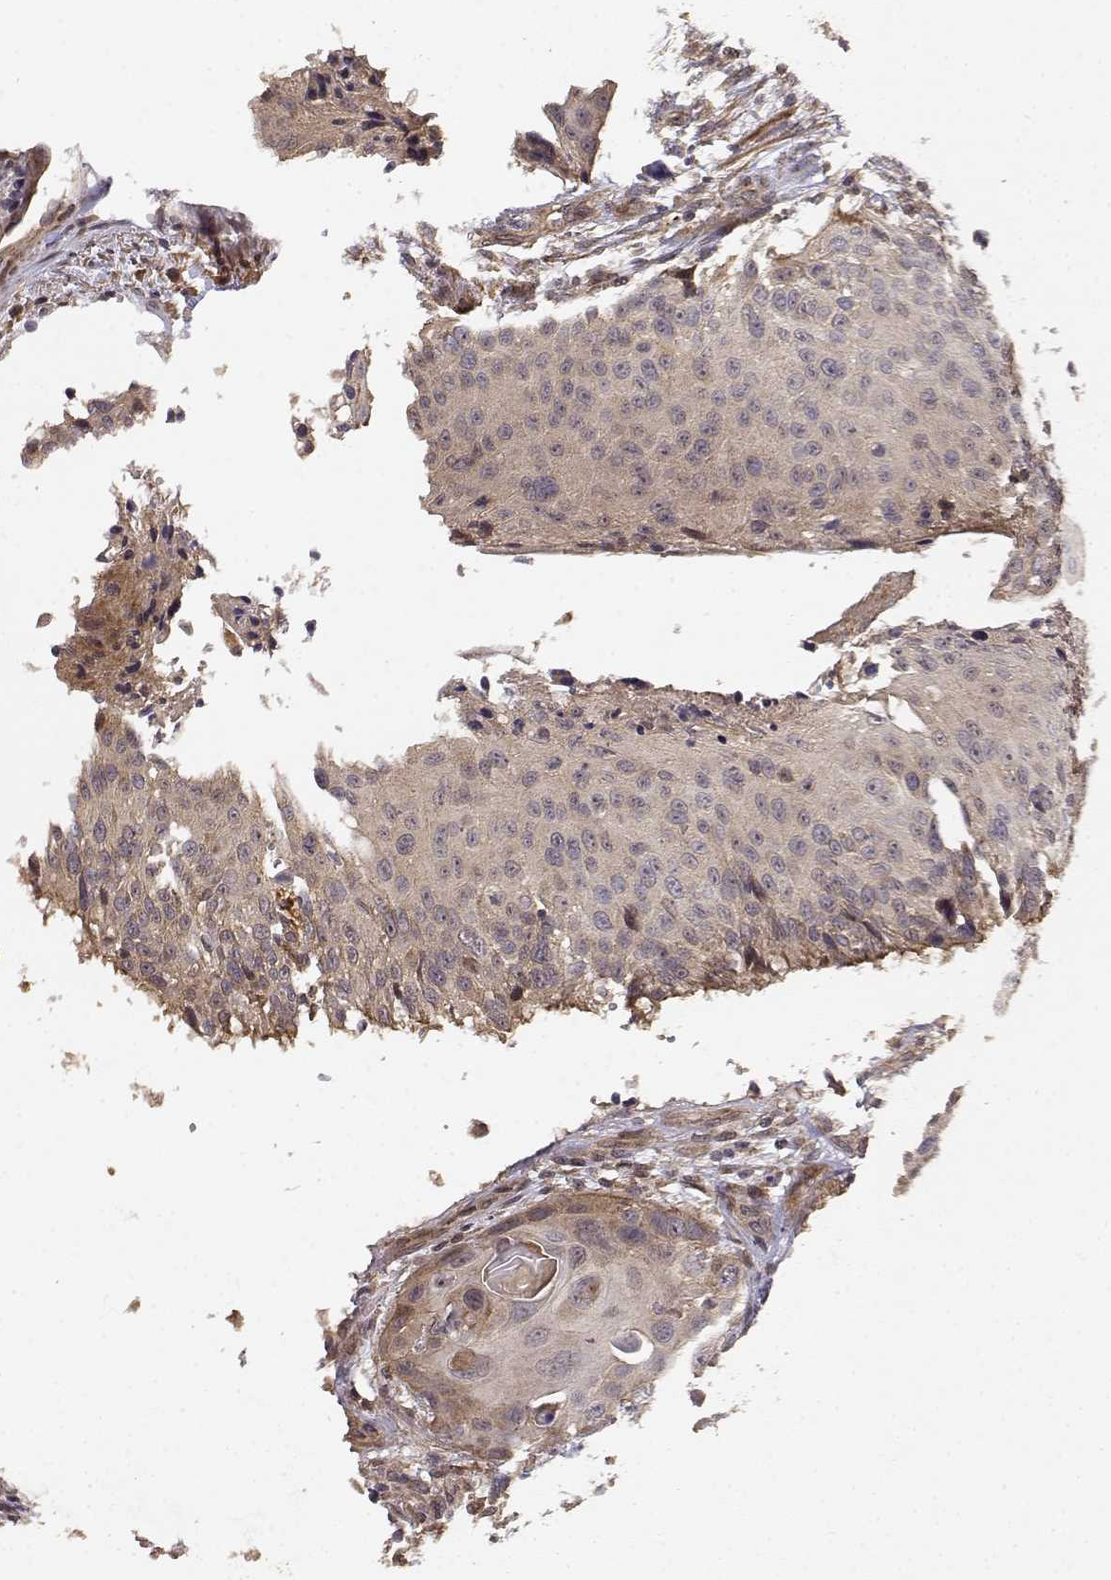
{"staining": {"intensity": "weak", "quantity": ">75%", "location": "cytoplasmic/membranous"}, "tissue": "urothelial cancer", "cell_type": "Tumor cells", "image_type": "cancer", "snomed": [{"axis": "morphology", "description": "Urothelial carcinoma, NOS"}, {"axis": "topography", "description": "Urinary bladder"}], "caption": "Immunohistochemical staining of human transitional cell carcinoma exhibits low levels of weak cytoplasmic/membranous protein positivity in about >75% of tumor cells. (DAB IHC with brightfield microscopy, high magnification).", "gene": "PICK1", "patient": {"sex": "male", "age": 55}}